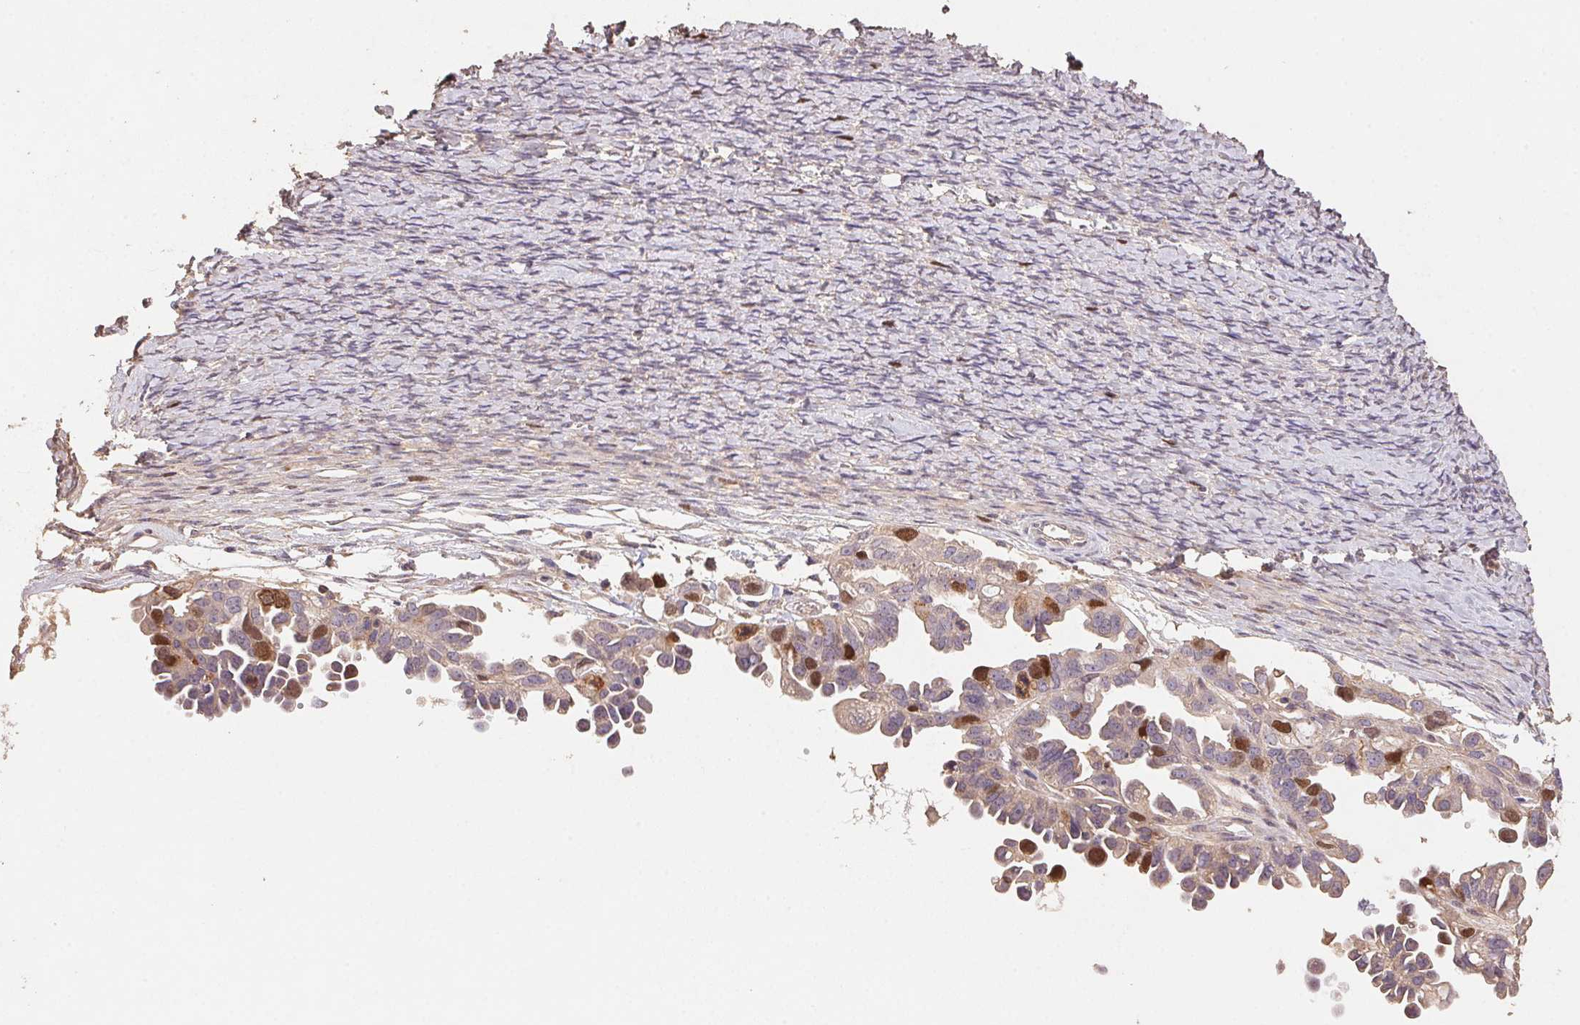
{"staining": {"intensity": "strong", "quantity": "<25%", "location": "nuclear"}, "tissue": "ovarian cancer", "cell_type": "Tumor cells", "image_type": "cancer", "snomed": [{"axis": "morphology", "description": "Cystadenocarcinoma, serous, NOS"}, {"axis": "topography", "description": "Ovary"}], "caption": "Immunohistochemistry (IHC) of human ovarian serous cystadenocarcinoma exhibits medium levels of strong nuclear positivity in approximately <25% of tumor cells. The staining was performed using DAB (3,3'-diaminobenzidine) to visualize the protein expression in brown, while the nuclei were stained in blue with hematoxylin (Magnification: 20x).", "gene": "CENPF", "patient": {"sex": "female", "age": 53}}